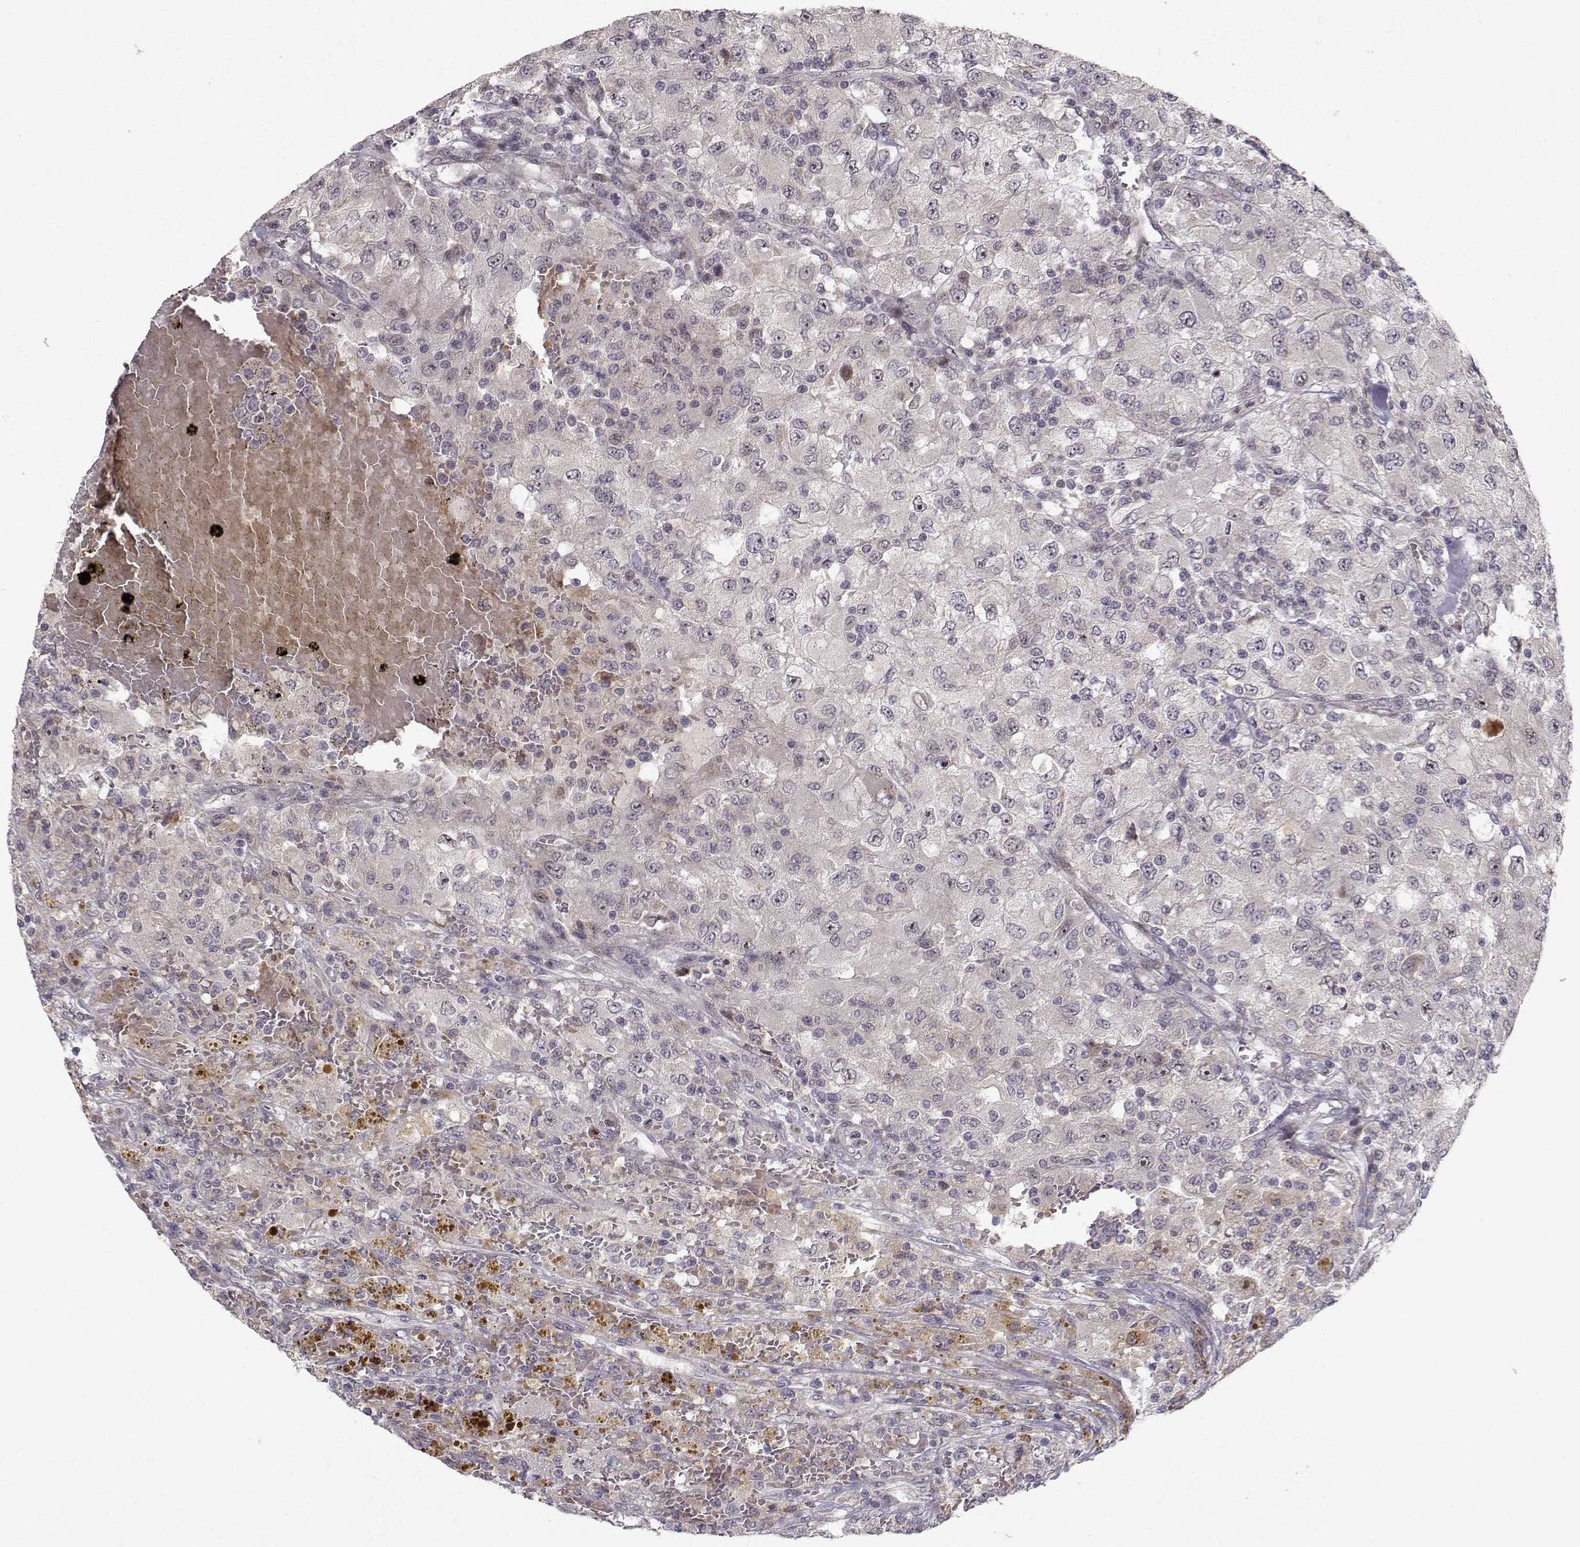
{"staining": {"intensity": "negative", "quantity": "none", "location": "none"}, "tissue": "renal cancer", "cell_type": "Tumor cells", "image_type": "cancer", "snomed": [{"axis": "morphology", "description": "Adenocarcinoma, NOS"}, {"axis": "topography", "description": "Kidney"}], "caption": "High magnification brightfield microscopy of adenocarcinoma (renal) stained with DAB (brown) and counterstained with hematoxylin (blue): tumor cells show no significant staining. (Stains: DAB (3,3'-diaminobenzidine) IHC with hematoxylin counter stain, Microscopy: brightfield microscopy at high magnification).", "gene": "APC", "patient": {"sex": "female", "age": 67}}